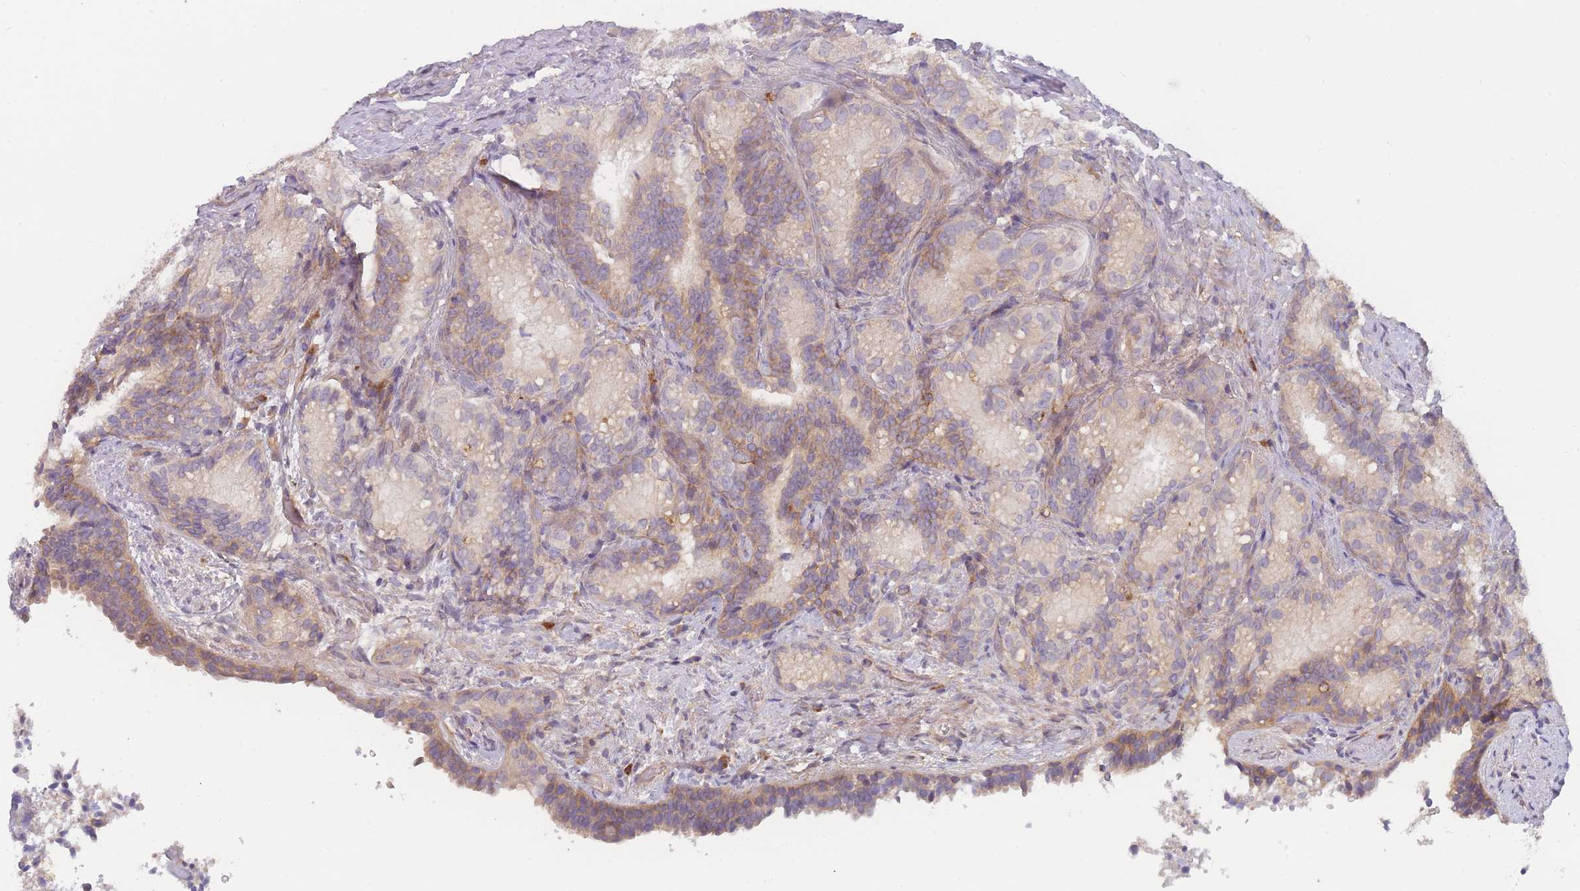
{"staining": {"intensity": "moderate", "quantity": "25%-75%", "location": "cytoplasmic/membranous"}, "tissue": "seminal vesicle", "cell_type": "Glandular cells", "image_type": "normal", "snomed": [{"axis": "morphology", "description": "Normal tissue, NOS"}, {"axis": "topography", "description": "Seminal veicle"}], "caption": "Moderate cytoplasmic/membranous expression for a protein is appreciated in about 25%-75% of glandular cells of benign seminal vesicle using IHC.", "gene": "WDR93", "patient": {"sex": "male", "age": 58}}